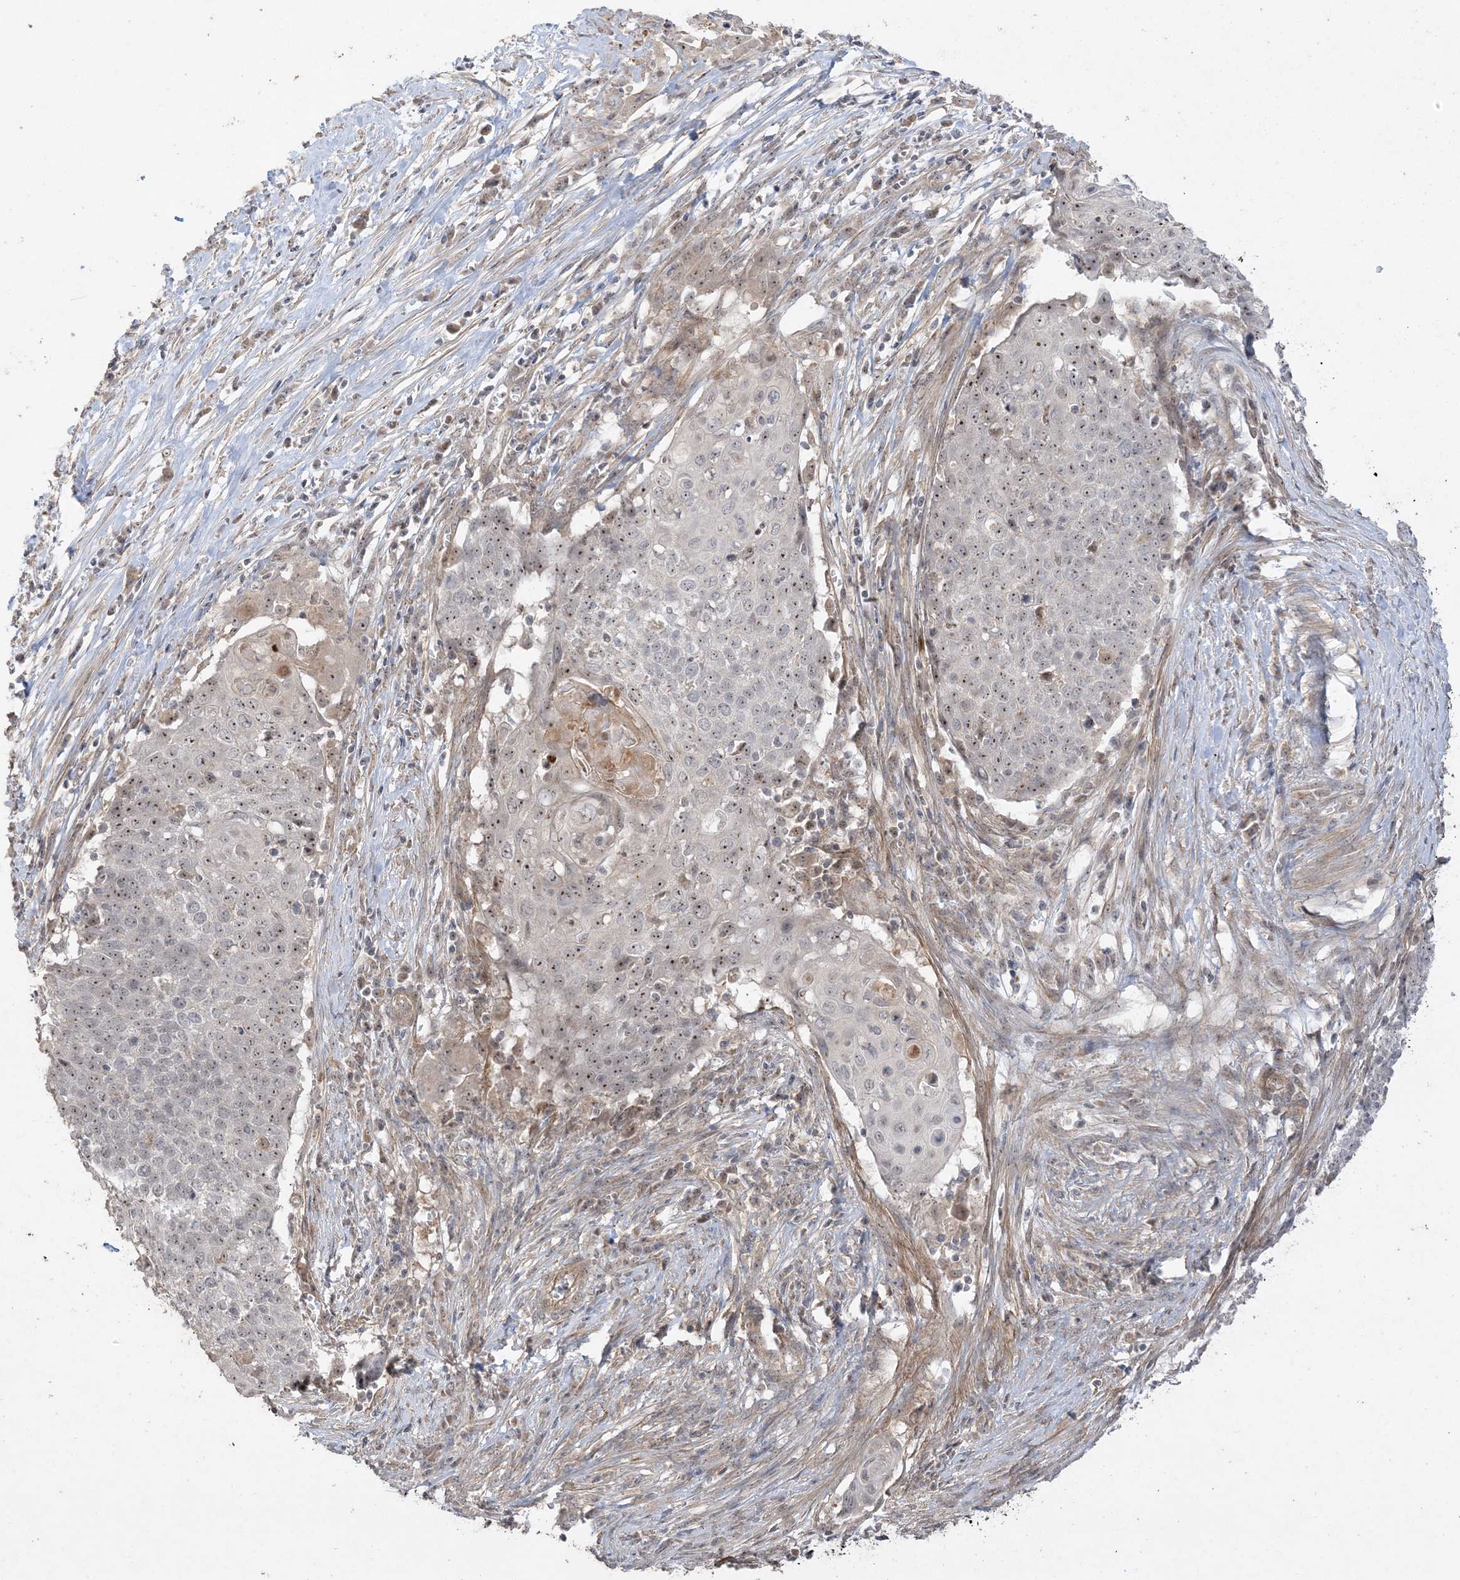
{"staining": {"intensity": "moderate", "quantity": "<25%", "location": "nuclear"}, "tissue": "cervical cancer", "cell_type": "Tumor cells", "image_type": "cancer", "snomed": [{"axis": "morphology", "description": "Squamous cell carcinoma, NOS"}, {"axis": "topography", "description": "Cervix"}], "caption": "Moderate nuclear protein expression is seen in about <25% of tumor cells in cervical squamous cell carcinoma.", "gene": "DDX18", "patient": {"sex": "female", "age": 39}}